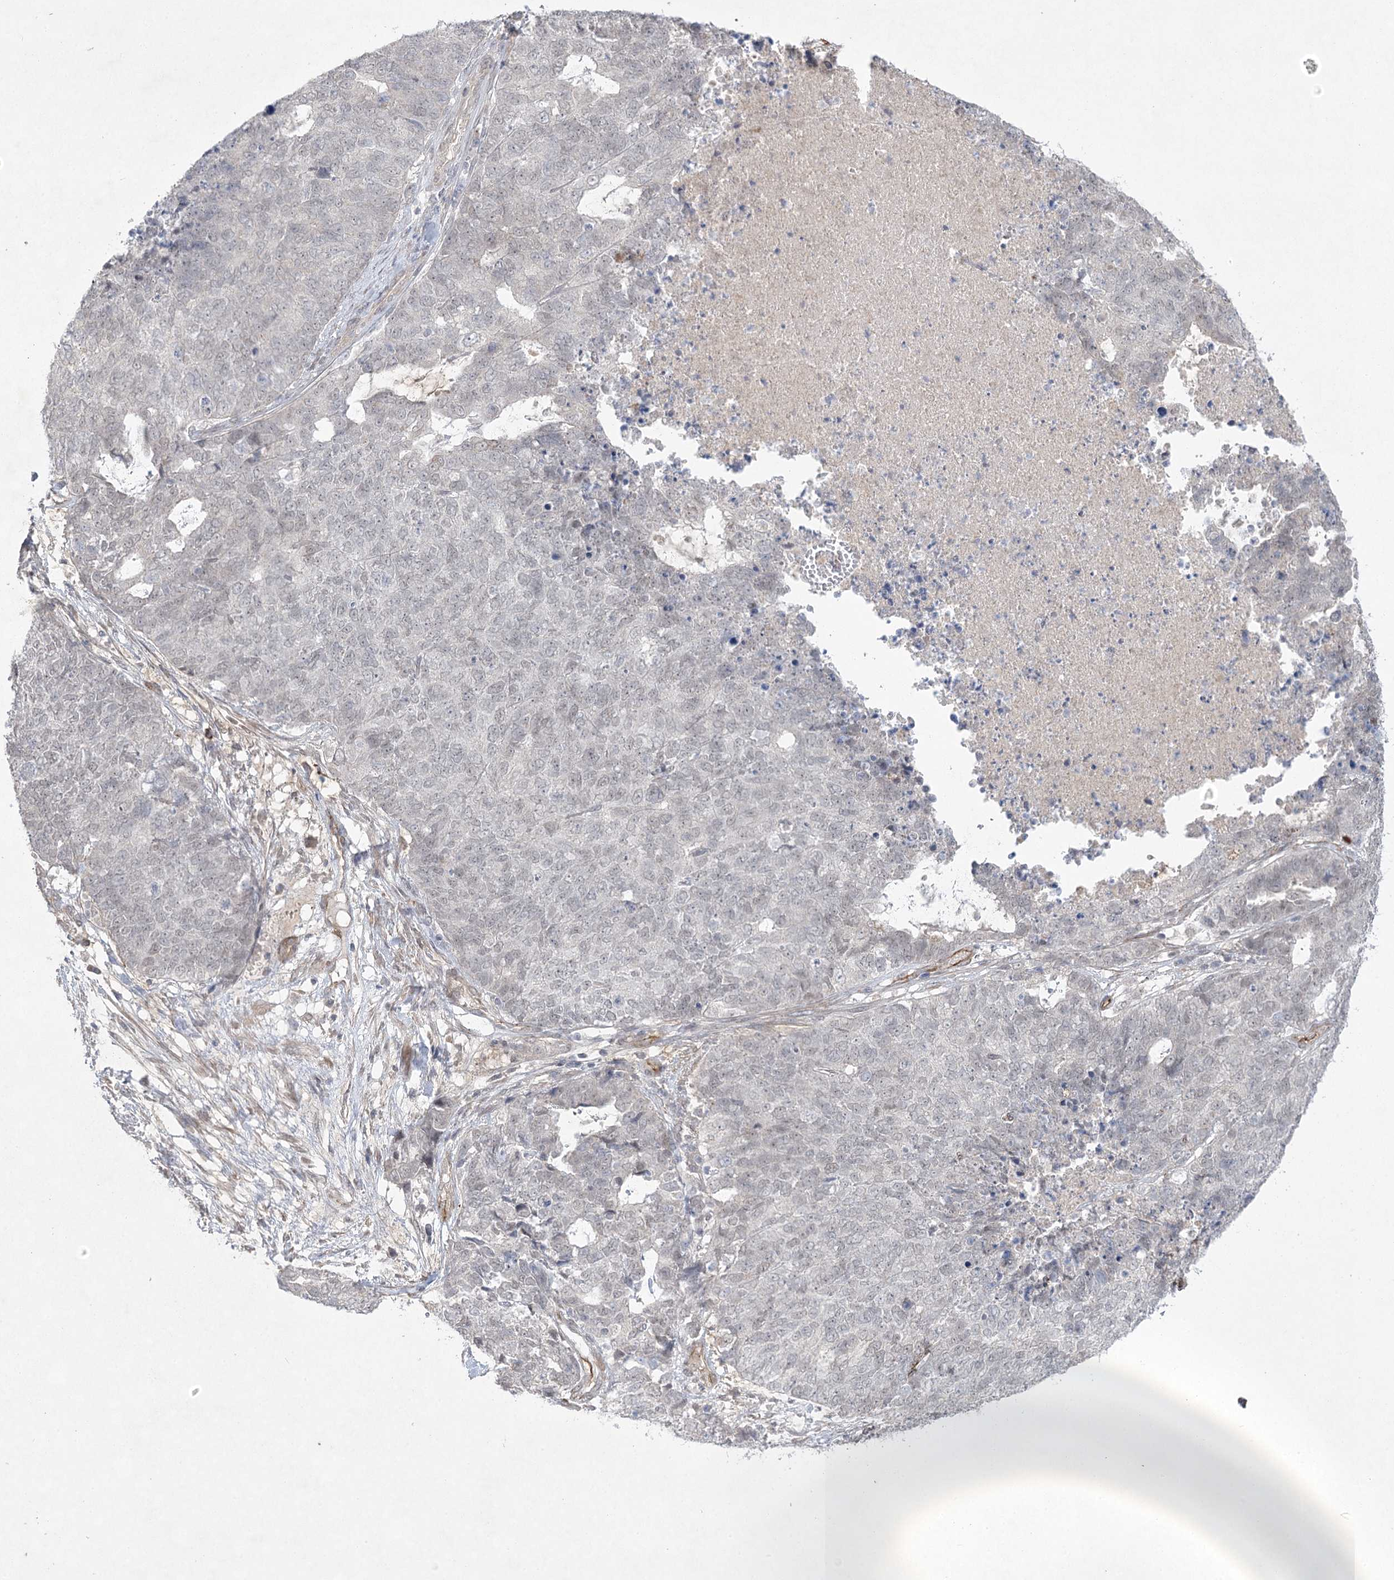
{"staining": {"intensity": "weak", "quantity": "25%-75%", "location": "nuclear"}, "tissue": "cervical cancer", "cell_type": "Tumor cells", "image_type": "cancer", "snomed": [{"axis": "morphology", "description": "Squamous cell carcinoma, NOS"}, {"axis": "topography", "description": "Cervix"}], "caption": "A brown stain shows weak nuclear staining of a protein in cervical cancer tumor cells.", "gene": "AMTN", "patient": {"sex": "female", "age": 63}}